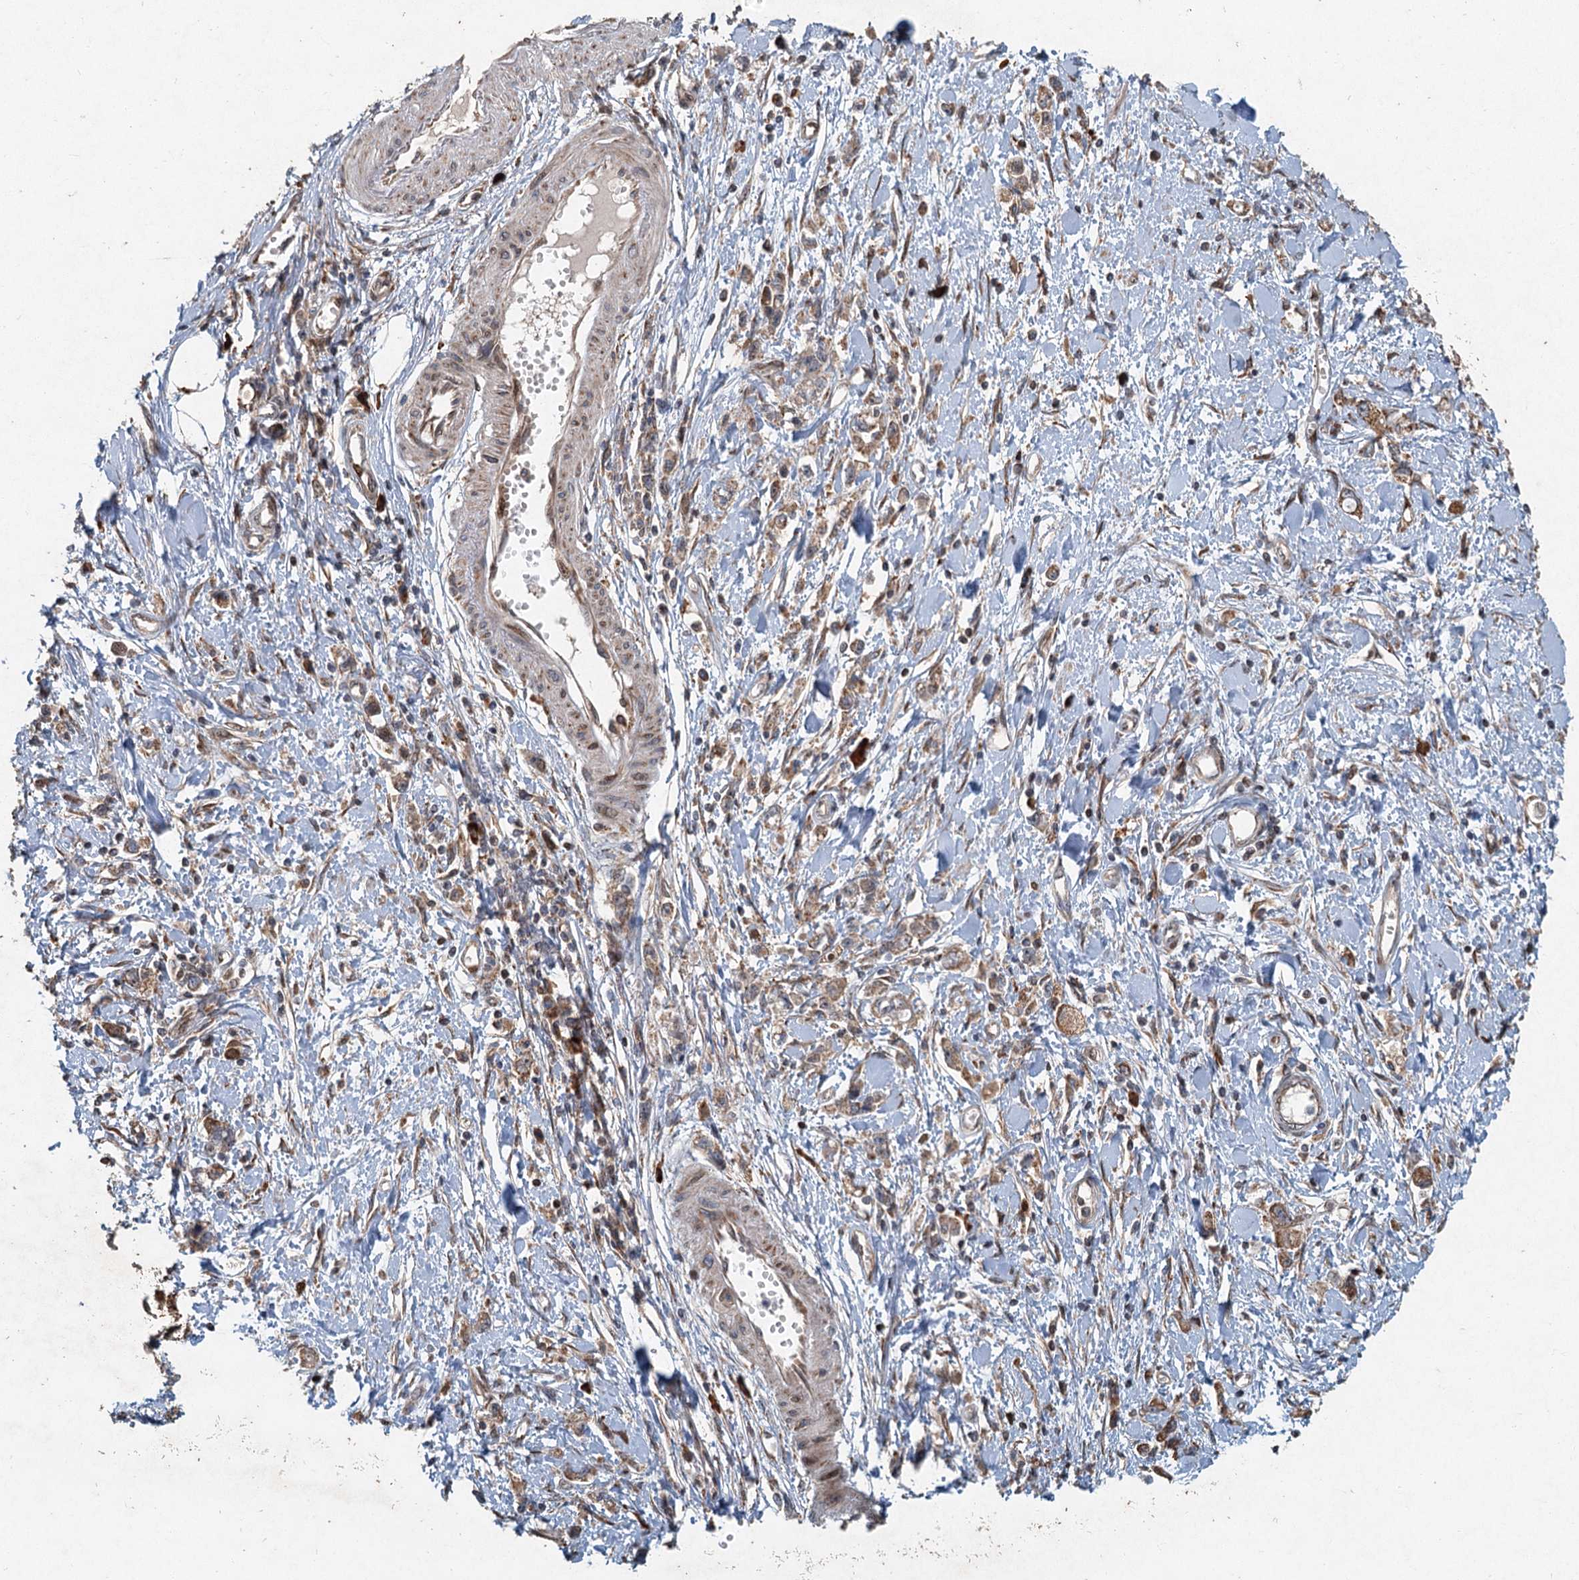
{"staining": {"intensity": "moderate", "quantity": ">75%", "location": "cytoplasmic/membranous"}, "tissue": "stomach cancer", "cell_type": "Tumor cells", "image_type": "cancer", "snomed": [{"axis": "morphology", "description": "Adenocarcinoma, NOS"}, {"axis": "topography", "description": "Stomach"}], "caption": "Protein expression analysis of stomach cancer (adenocarcinoma) demonstrates moderate cytoplasmic/membranous positivity in approximately >75% of tumor cells.", "gene": "SRPX2", "patient": {"sex": "female", "age": 76}}